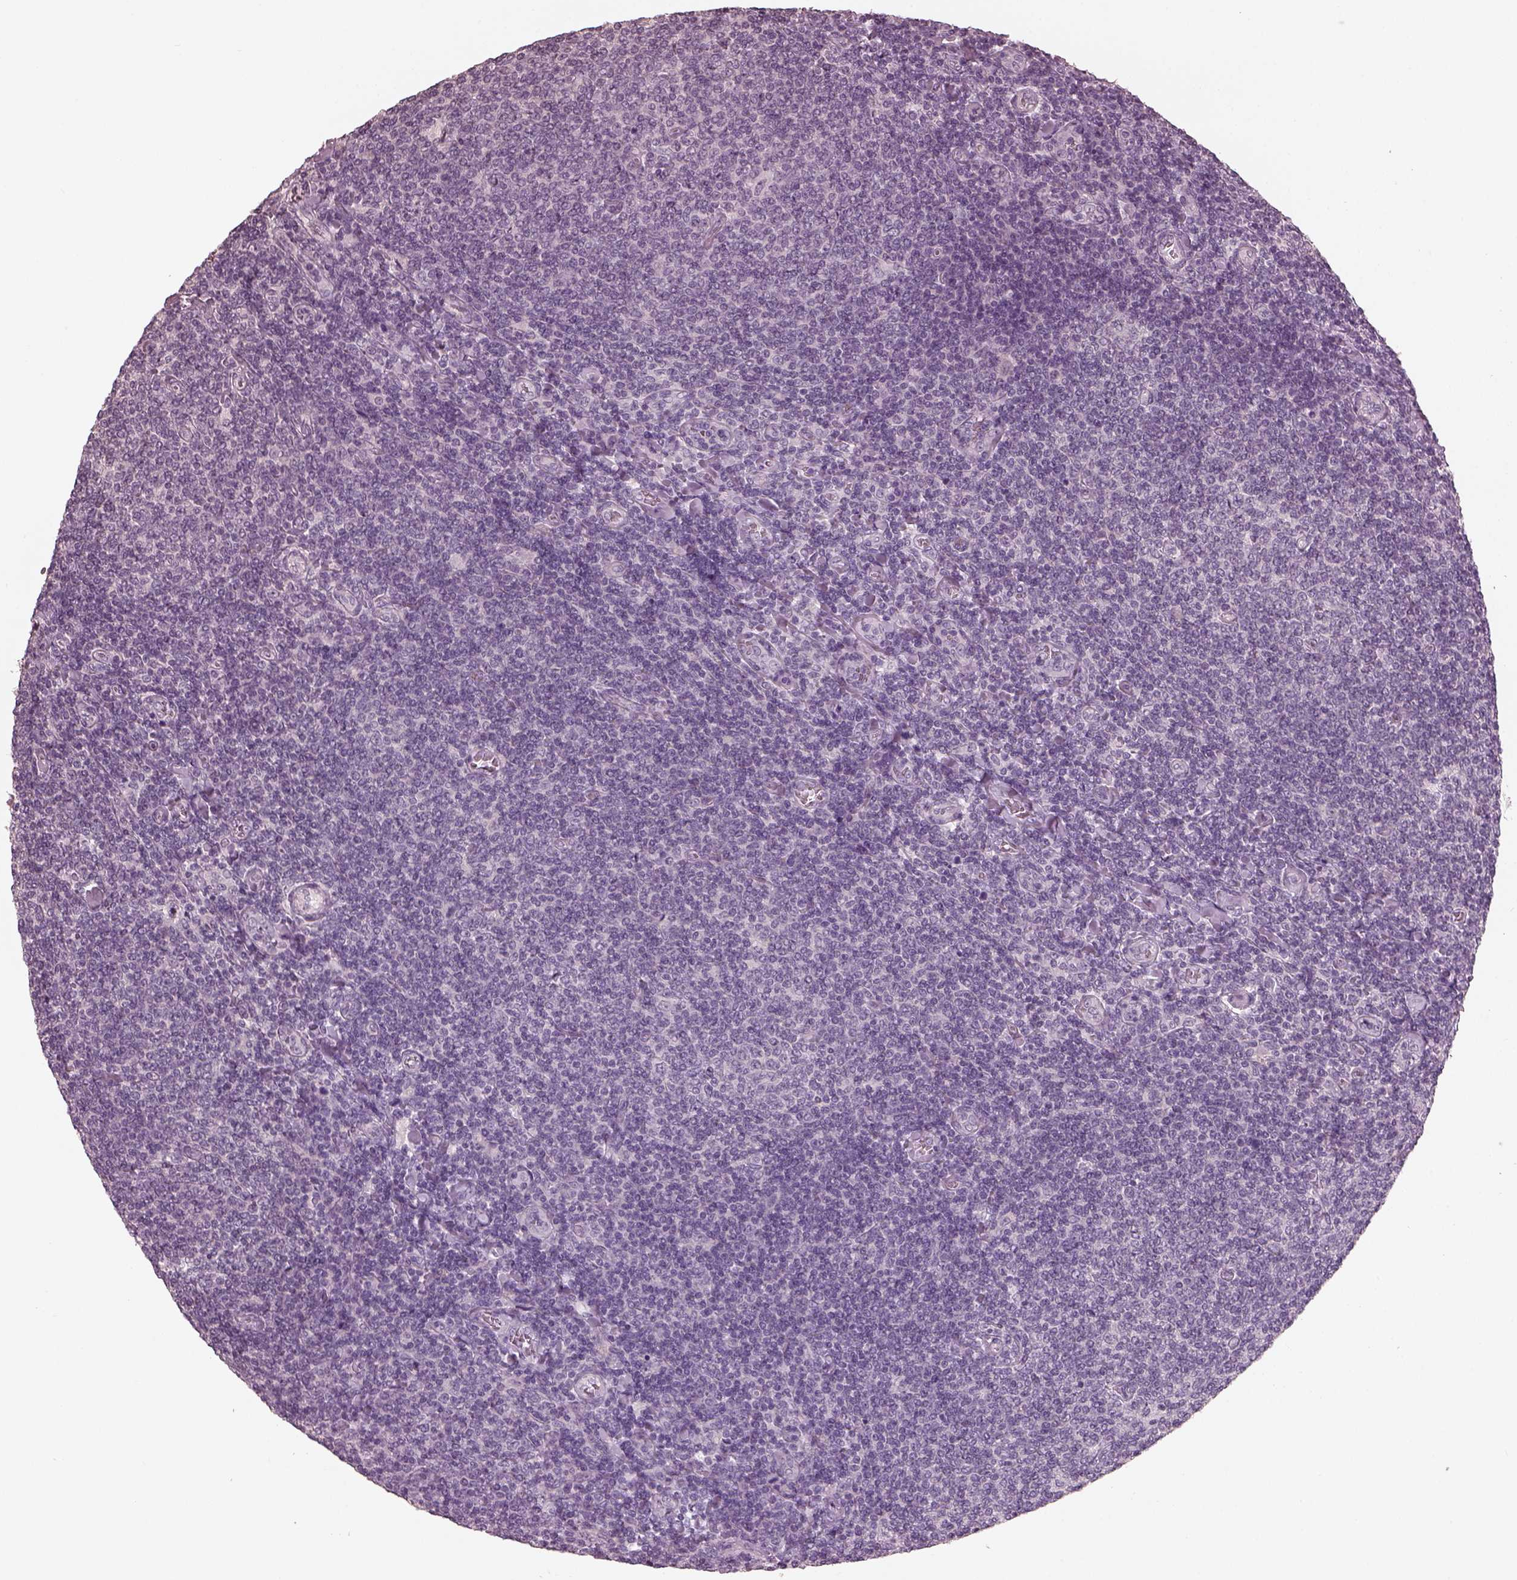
{"staining": {"intensity": "negative", "quantity": "none", "location": "none"}, "tissue": "lymphoma", "cell_type": "Tumor cells", "image_type": "cancer", "snomed": [{"axis": "morphology", "description": "Malignant lymphoma, non-Hodgkin's type, Low grade"}, {"axis": "topography", "description": "Lymph node"}], "caption": "Tumor cells show no significant expression in lymphoma. (DAB (3,3'-diaminobenzidine) immunohistochemistry (IHC) visualized using brightfield microscopy, high magnification).", "gene": "OPTC", "patient": {"sex": "male", "age": 52}}